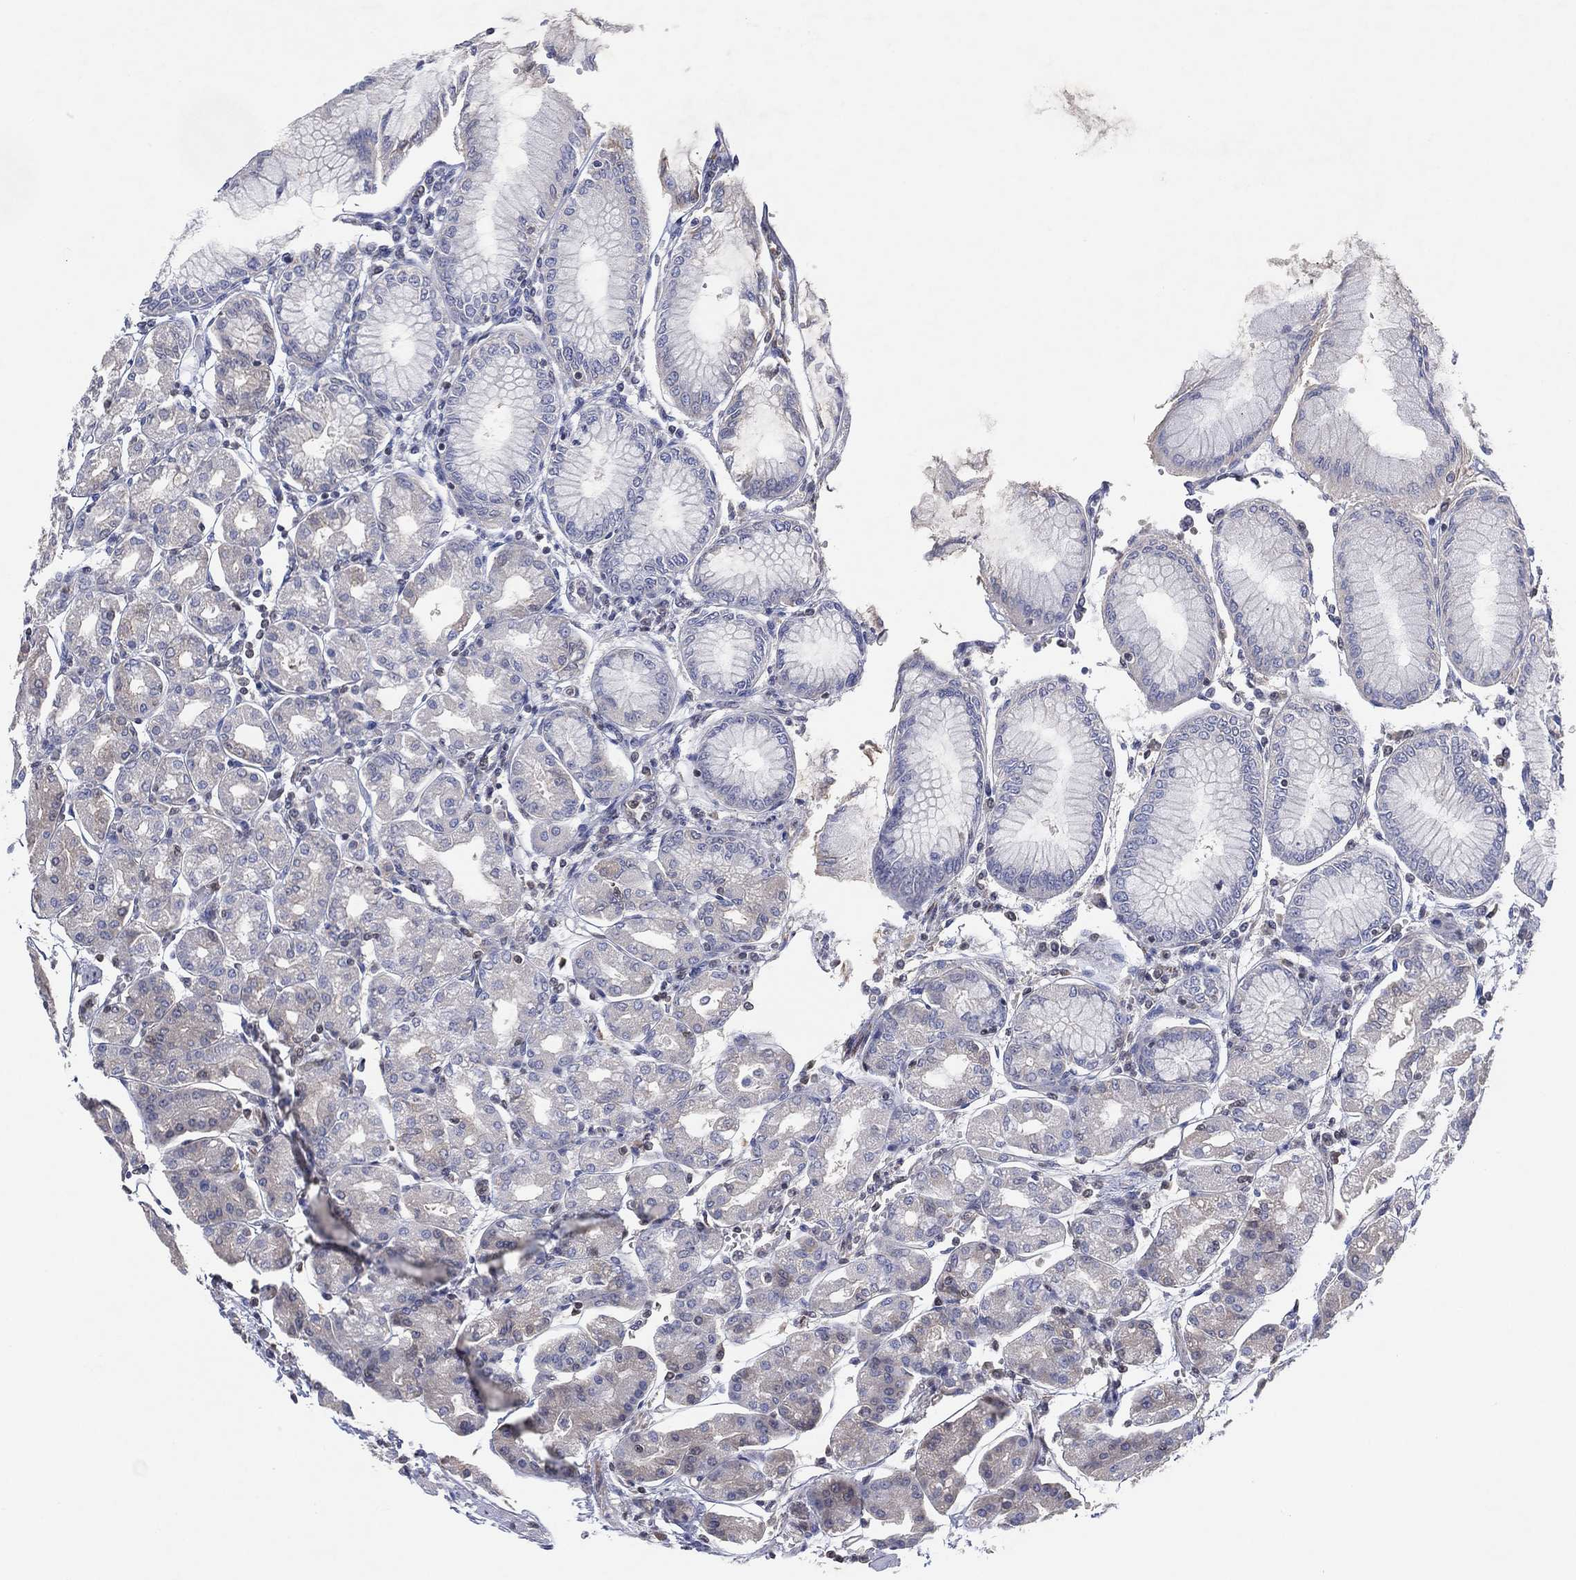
{"staining": {"intensity": "negative", "quantity": "none", "location": "none"}, "tissue": "stomach", "cell_type": "Glandular cells", "image_type": "normal", "snomed": [{"axis": "morphology", "description": "Normal tissue, NOS"}, {"axis": "topography", "description": "Skeletal muscle"}, {"axis": "topography", "description": "Stomach"}], "caption": "Stomach was stained to show a protein in brown. There is no significant positivity in glandular cells. (Immunohistochemistry (ihc), brightfield microscopy, high magnification).", "gene": "FLI1", "patient": {"sex": "female", "age": 57}}